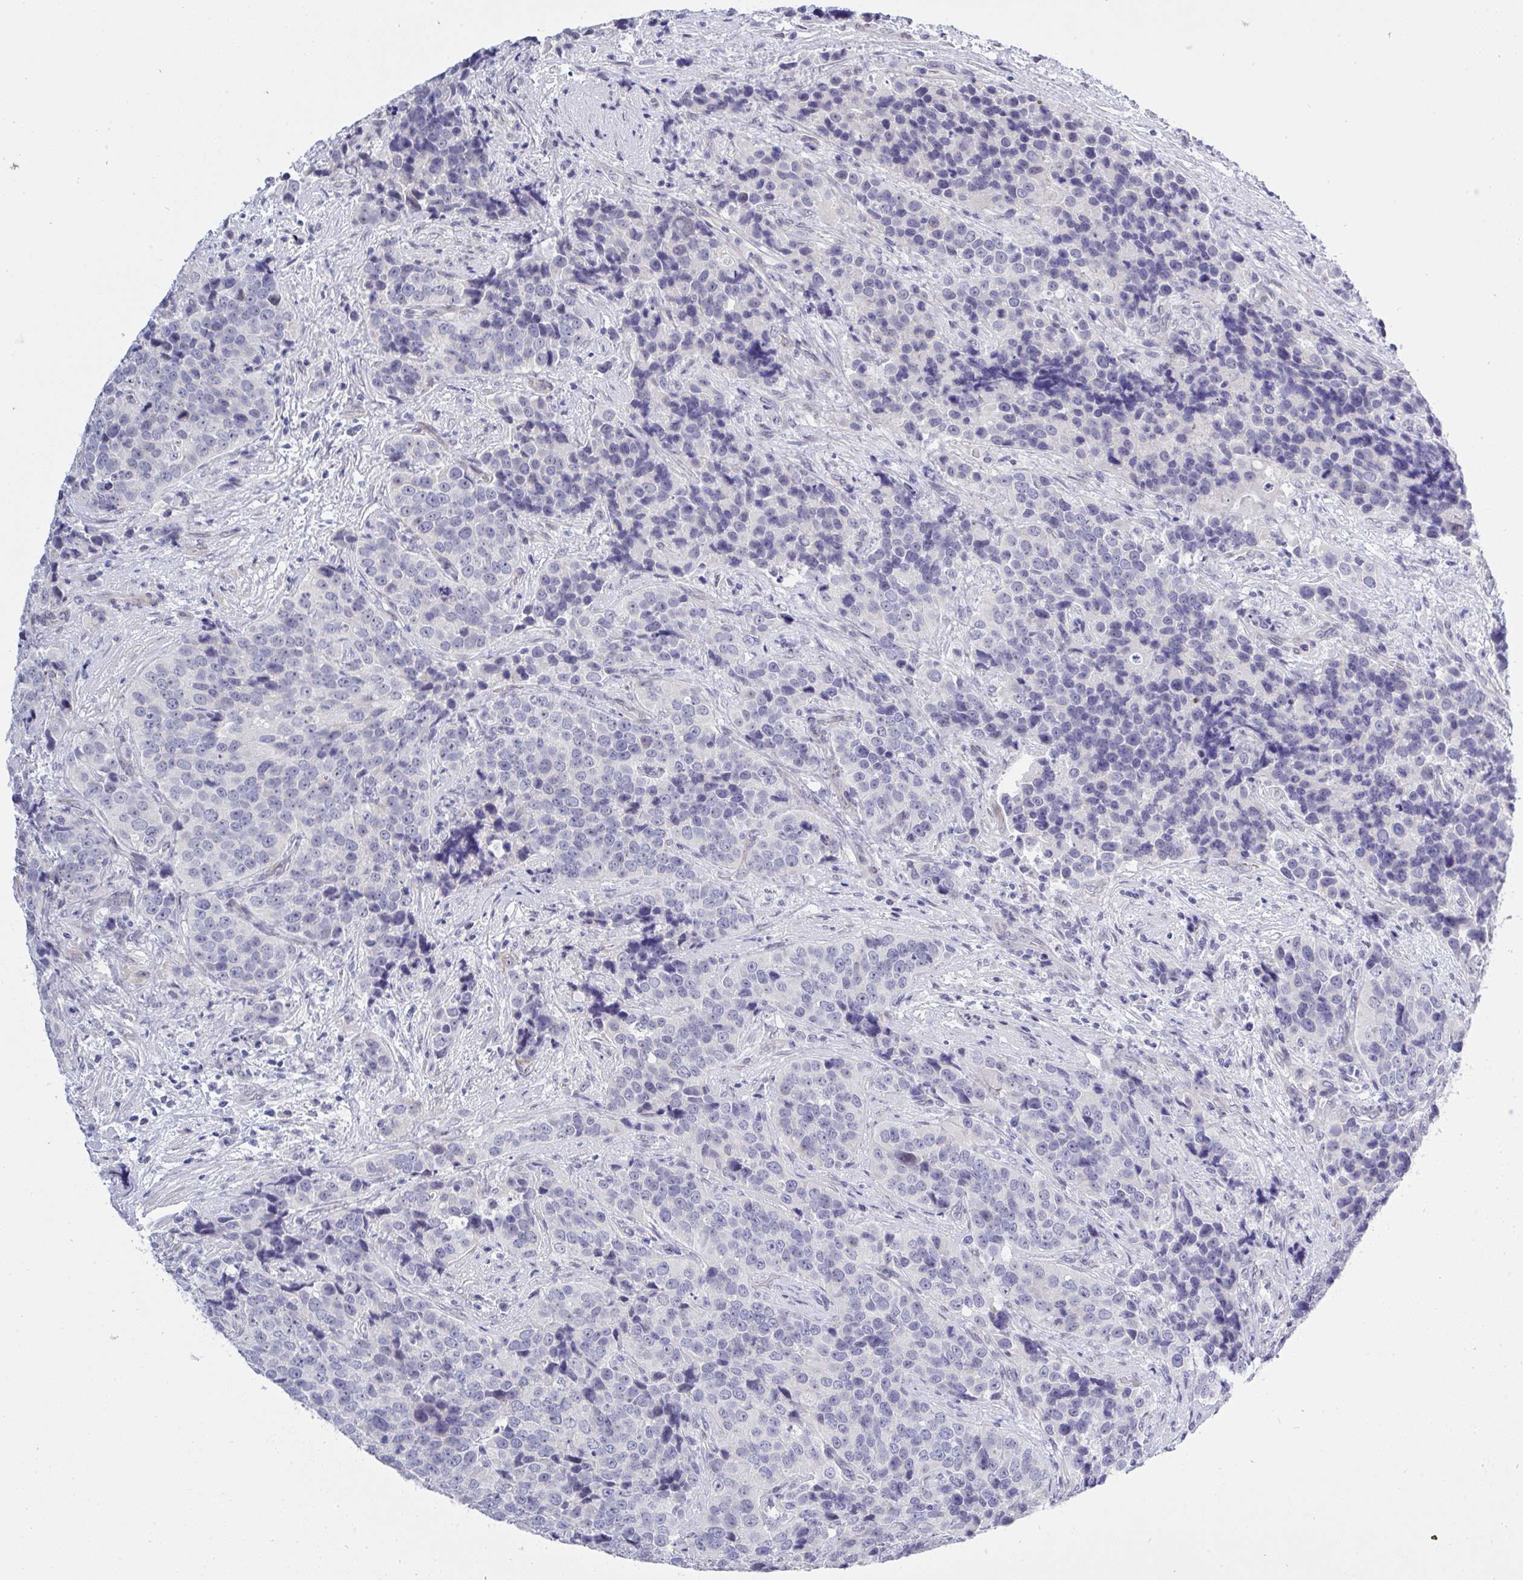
{"staining": {"intensity": "negative", "quantity": "none", "location": "none"}, "tissue": "urothelial cancer", "cell_type": "Tumor cells", "image_type": "cancer", "snomed": [{"axis": "morphology", "description": "Urothelial carcinoma, NOS"}, {"axis": "topography", "description": "Urinary bladder"}], "caption": "Tumor cells show no significant protein positivity in transitional cell carcinoma. (Stains: DAB (3,3'-diaminobenzidine) IHC with hematoxylin counter stain, Microscopy: brightfield microscopy at high magnification).", "gene": "MFSD4A", "patient": {"sex": "male", "age": 52}}